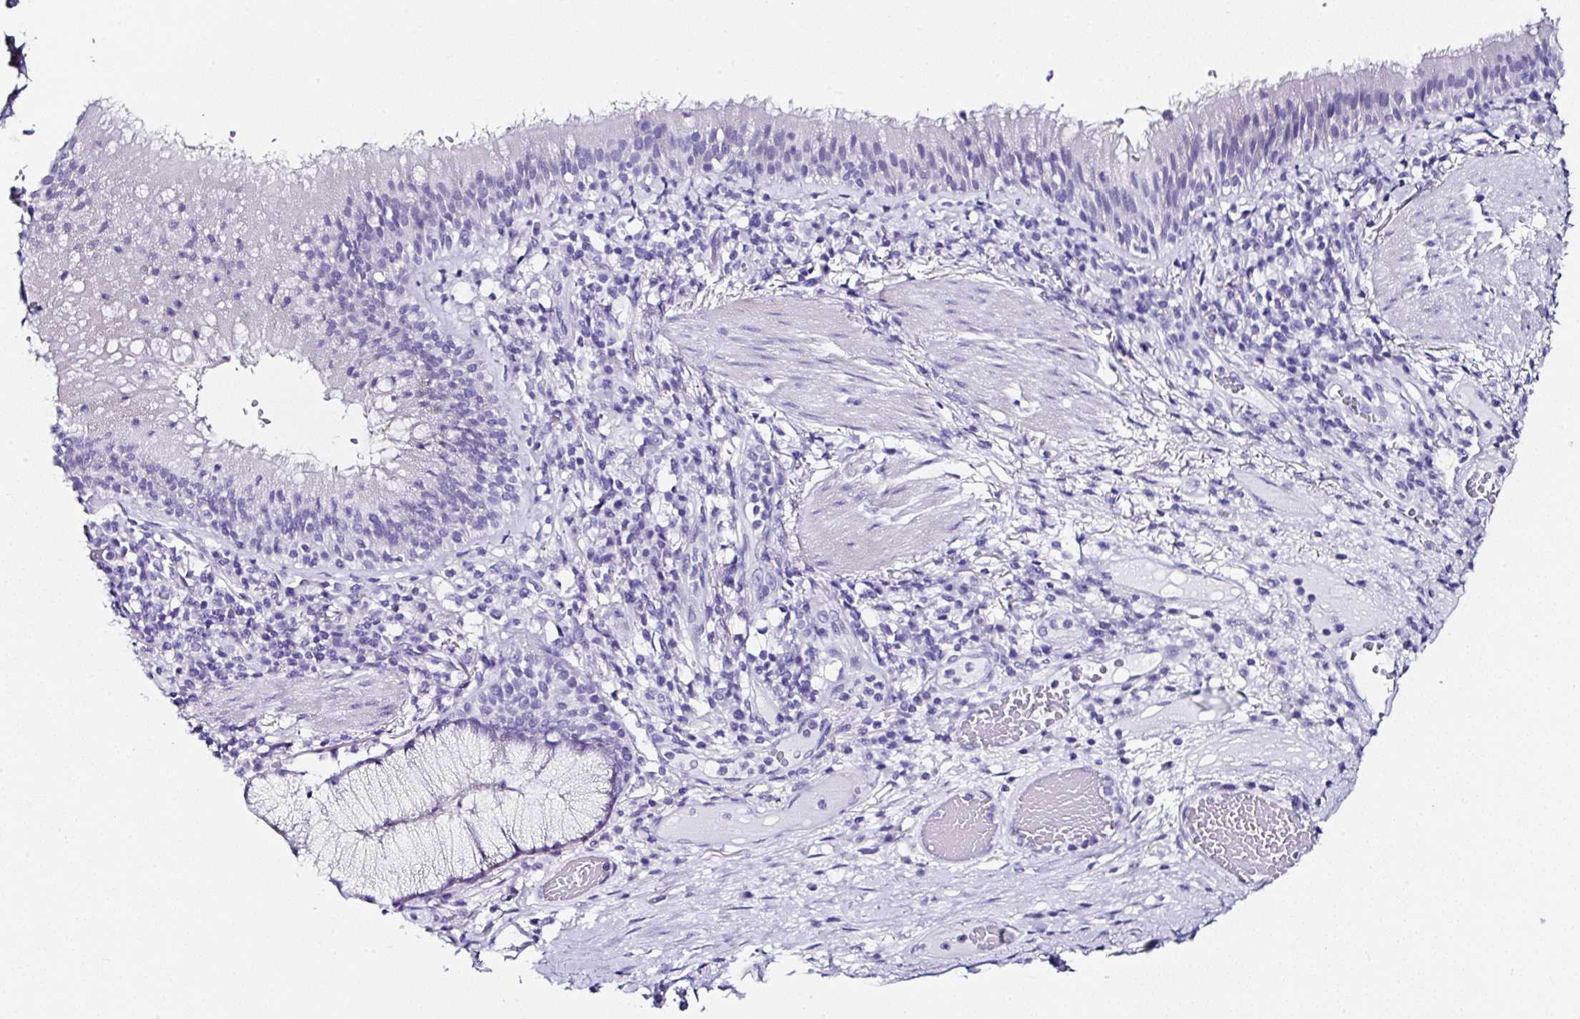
{"staining": {"intensity": "negative", "quantity": "none", "location": "none"}, "tissue": "bronchus", "cell_type": "Respiratory epithelial cells", "image_type": "normal", "snomed": [{"axis": "morphology", "description": "Normal tissue, NOS"}, {"axis": "topography", "description": "Cartilage tissue"}, {"axis": "topography", "description": "Bronchus"}], "caption": "Immunohistochemistry micrograph of normal bronchus: bronchus stained with DAB demonstrates no significant protein expression in respiratory epithelial cells.", "gene": "UGT3A1", "patient": {"sex": "male", "age": 56}}